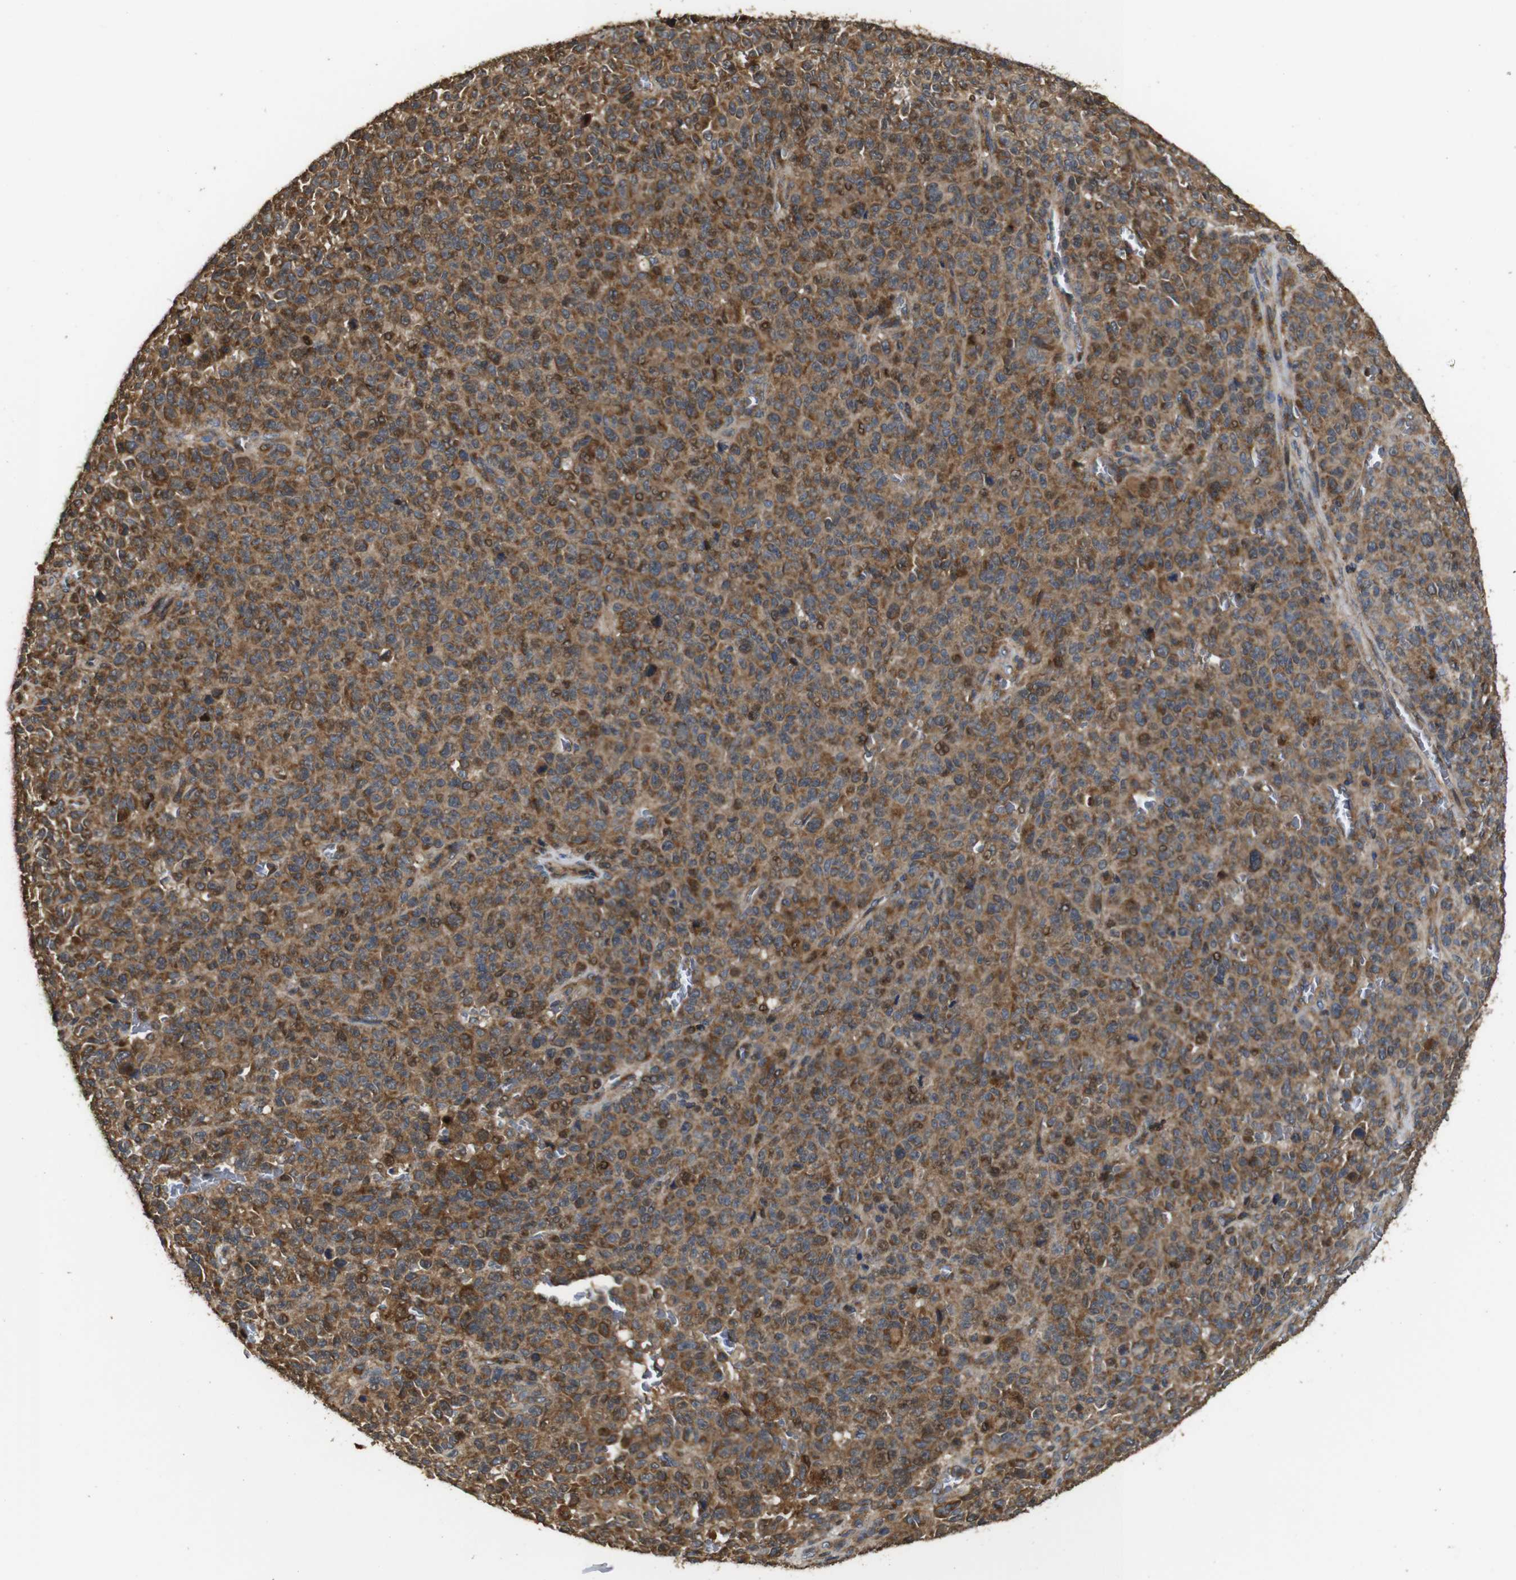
{"staining": {"intensity": "moderate", "quantity": ">75%", "location": "cytoplasmic/membranous"}, "tissue": "melanoma", "cell_type": "Tumor cells", "image_type": "cancer", "snomed": [{"axis": "morphology", "description": "Malignant melanoma, NOS"}, {"axis": "topography", "description": "Skin"}], "caption": "High-power microscopy captured an immunohistochemistry histopathology image of malignant melanoma, revealing moderate cytoplasmic/membranous positivity in about >75% of tumor cells.", "gene": "SNN", "patient": {"sex": "female", "age": 82}}